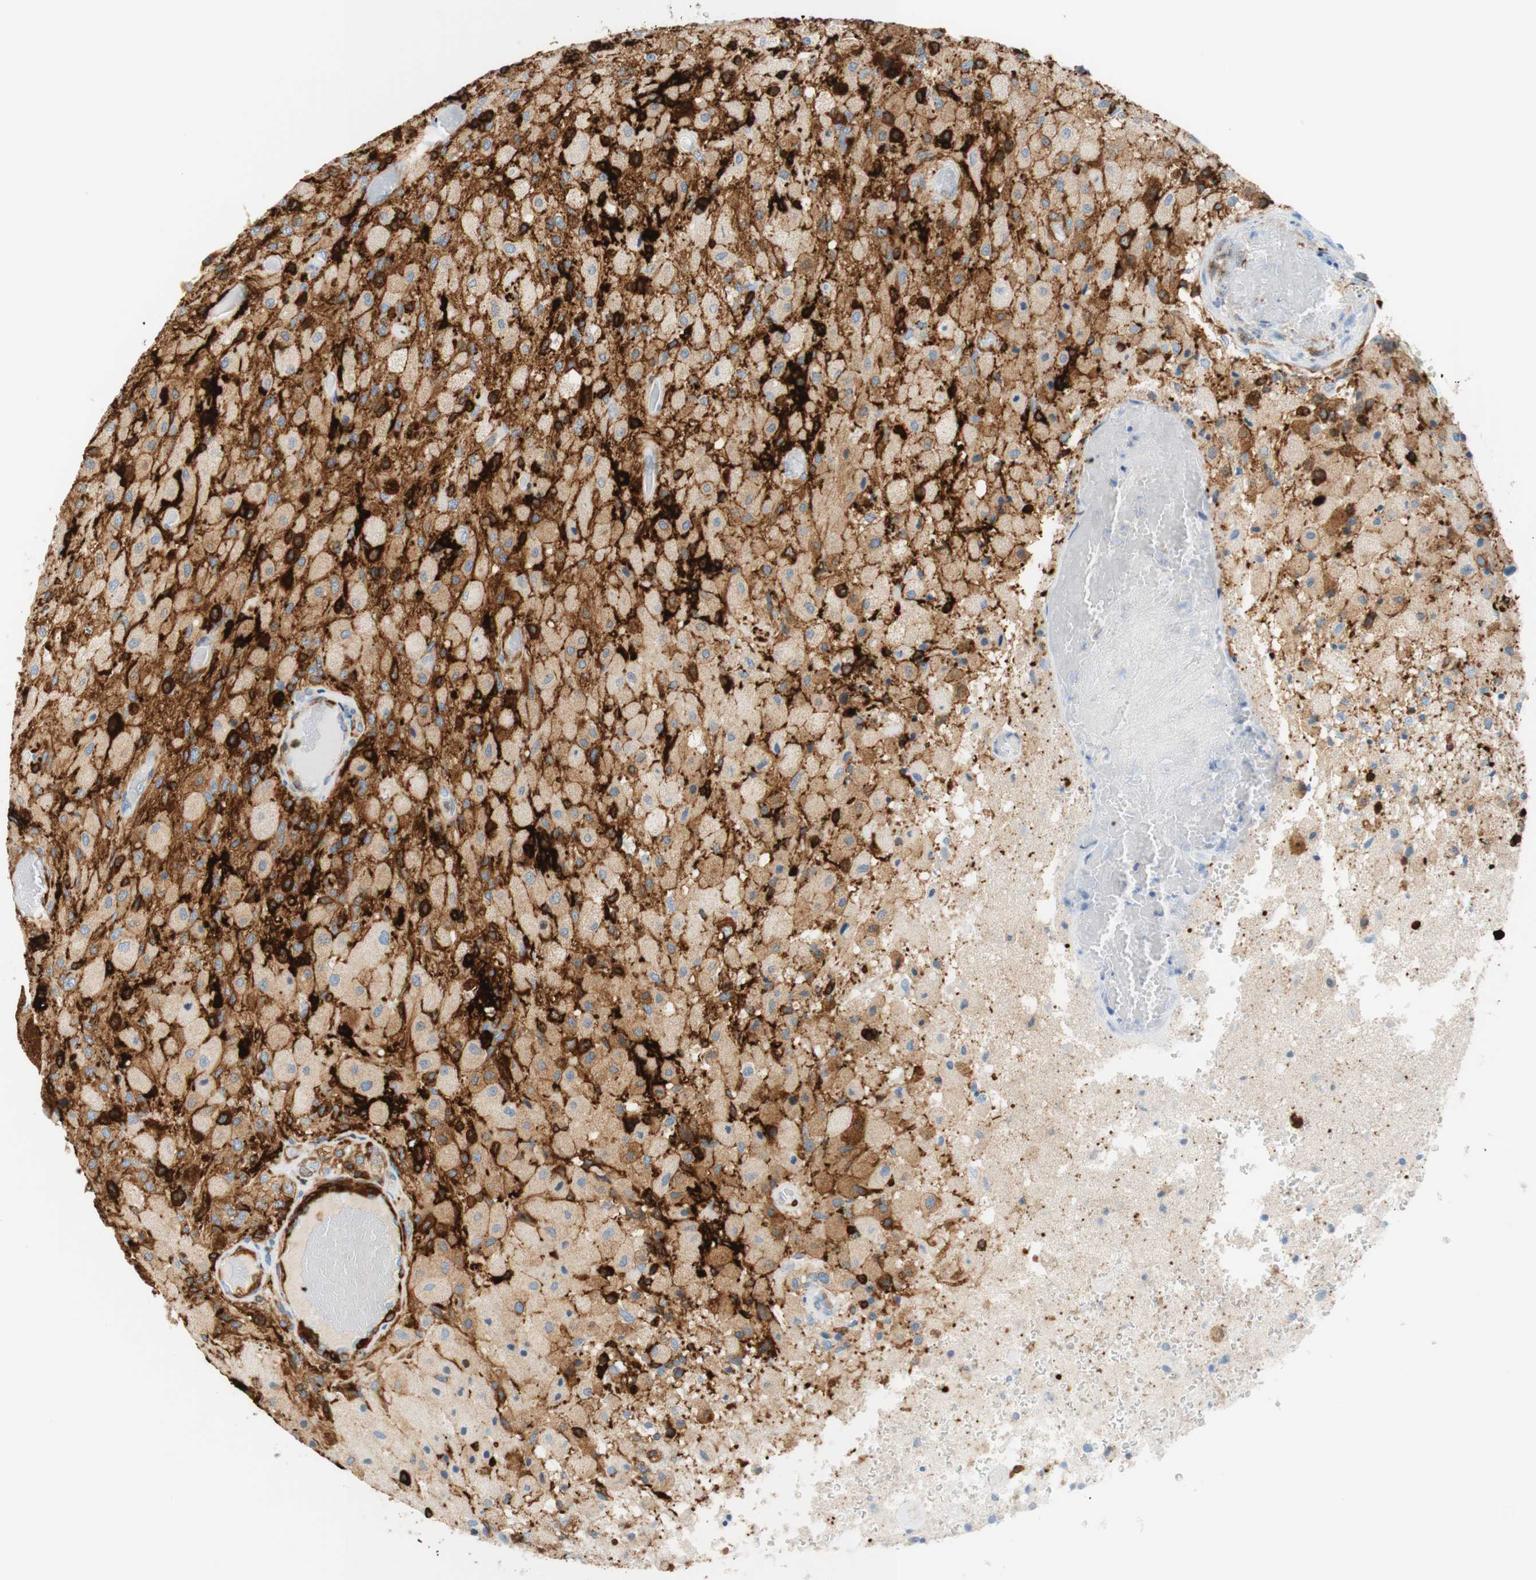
{"staining": {"intensity": "moderate", "quantity": "25%-75%", "location": "cytoplasmic/membranous"}, "tissue": "glioma", "cell_type": "Tumor cells", "image_type": "cancer", "snomed": [{"axis": "morphology", "description": "Normal tissue, NOS"}, {"axis": "morphology", "description": "Glioma, malignant, High grade"}, {"axis": "topography", "description": "Cerebral cortex"}], "caption": "This histopathology image displays immunohistochemistry (IHC) staining of high-grade glioma (malignant), with medium moderate cytoplasmic/membranous positivity in about 25%-75% of tumor cells.", "gene": "STMN1", "patient": {"sex": "male", "age": 77}}